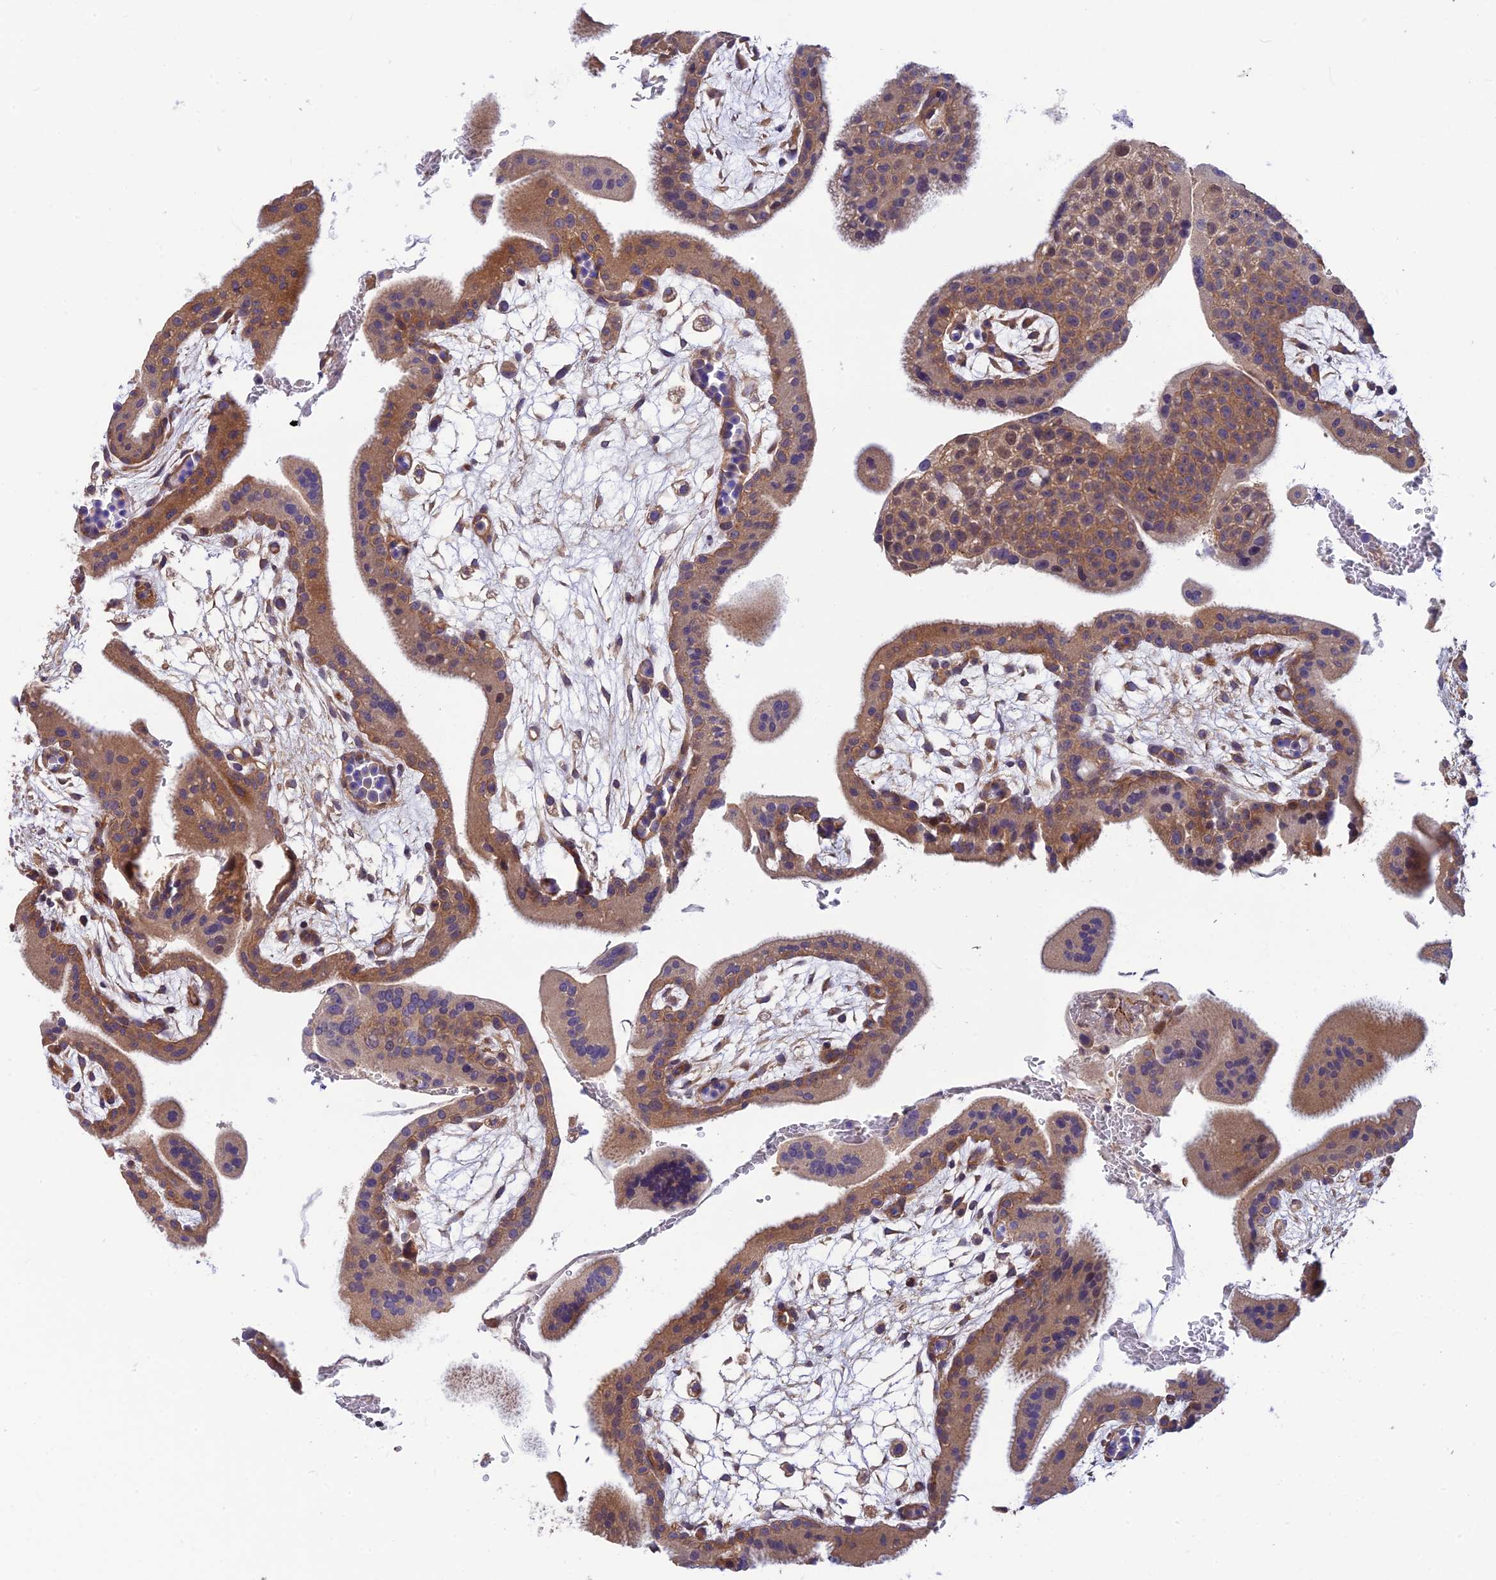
{"staining": {"intensity": "moderate", "quantity": ">75%", "location": "cytoplasmic/membranous"}, "tissue": "placenta", "cell_type": "Decidual cells", "image_type": "normal", "snomed": [{"axis": "morphology", "description": "Normal tissue, NOS"}, {"axis": "topography", "description": "Placenta"}], "caption": "Protein analysis of unremarkable placenta exhibits moderate cytoplasmic/membranous positivity in approximately >75% of decidual cells.", "gene": "ADAMTS15", "patient": {"sex": "female", "age": 35}}